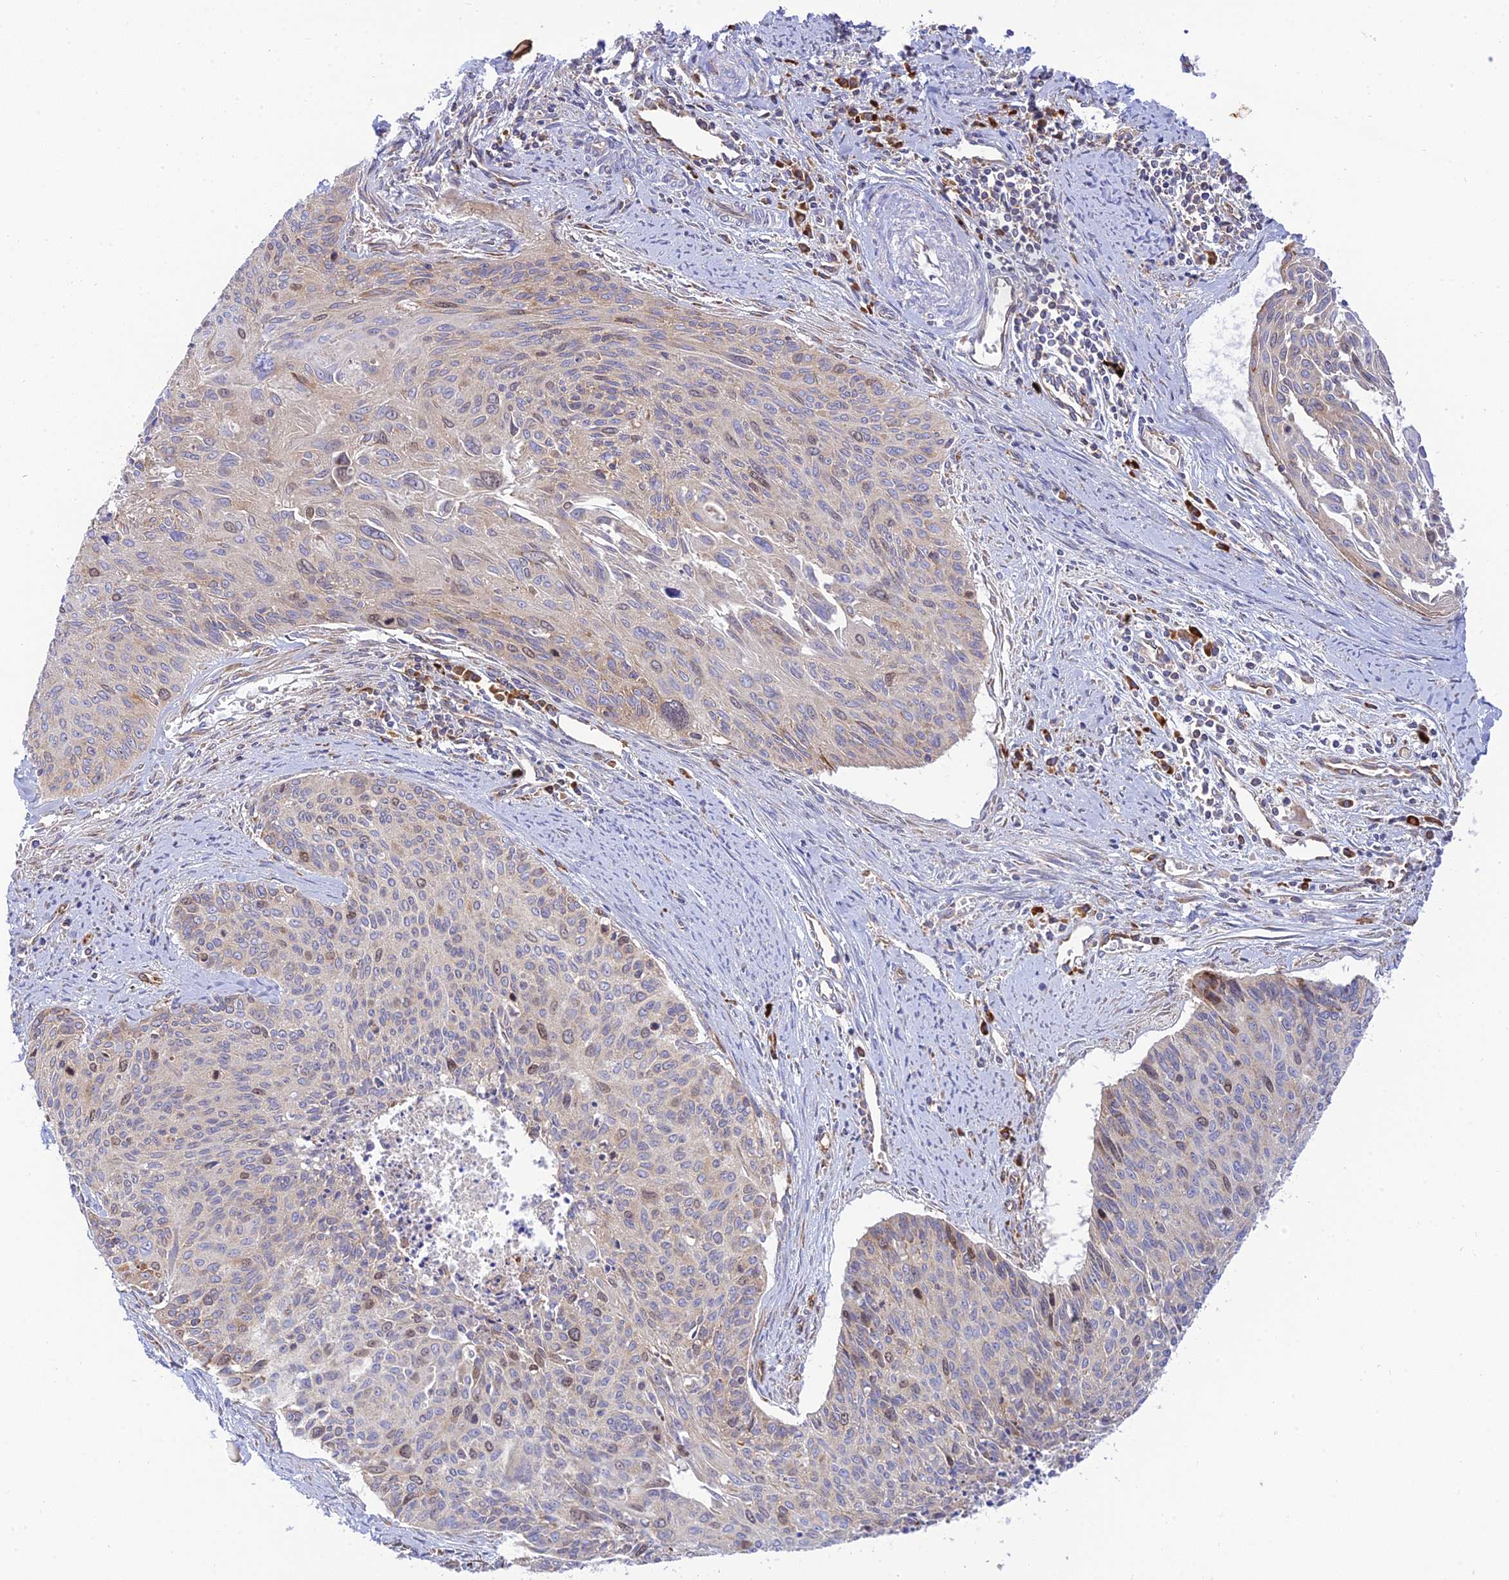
{"staining": {"intensity": "moderate", "quantity": "<25%", "location": "cytoplasmic/membranous,nuclear"}, "tissue": "cervical cancer", "cell_type": "Tumor cells", "image_type": "cancer", "snomed": [{"axis": "morphology", "description": "Squamous cell carcinoma, NOS"}, {"axis": "topography", "description": "Cervix"}], "caption": "IHC (DAB) staining of human cervical cancer demonstrates moderate cytoplasmic/membranous and nuclear protein positivity in approximately <25% of tumor cells.", "gene": "PIMREG", "patient": {"sex": "female", "age": 55}}